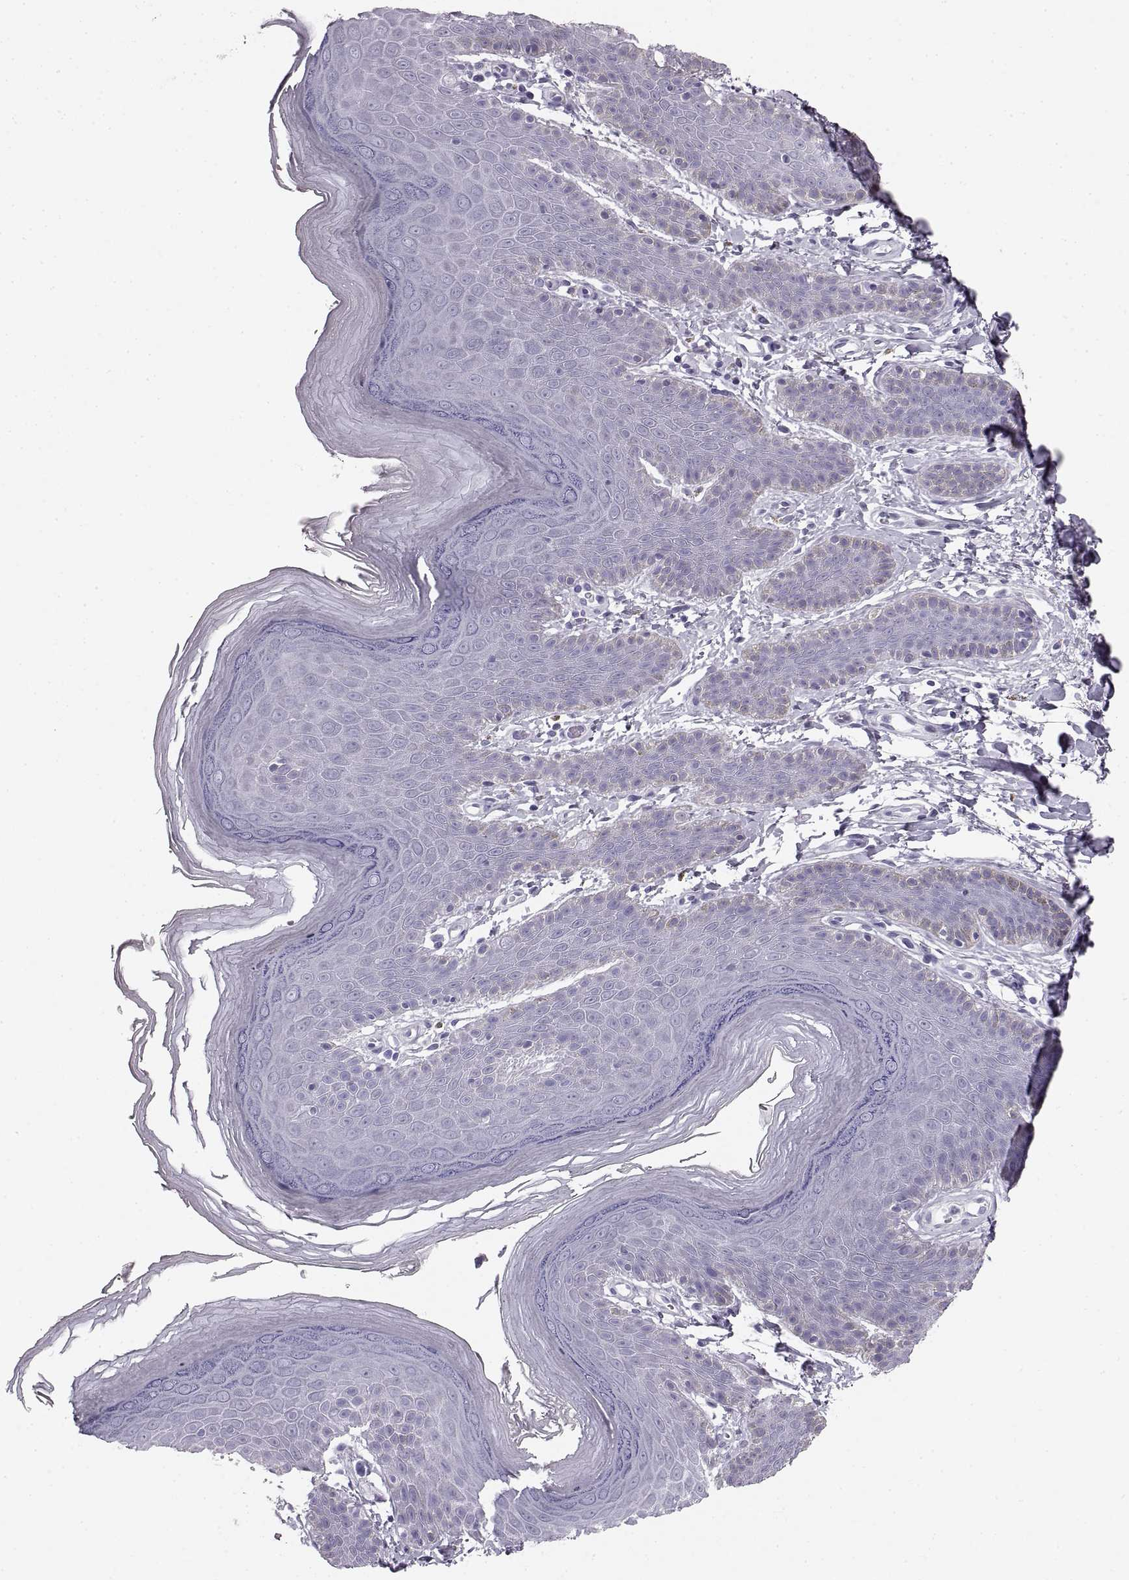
{"staining": {"intensity": "negative", "quantity": "none", "location": "none"}, "tissue": "skin", "cell_type": "Epidermal cells", "image_type": "normal", "snomed": [{"axis": "morphology", "description": "Normal tissue, NOS"}, {"axis": "topography", "description": "Anal"}], "caption": "Unremarkable skin was stained to show a protein in brown. There is no significant positivity in epidermal cells. (Brightfield microscopy of DAB (3,3'-diaminobenzidine) immunohistochemistry (IHC) at high magnification).", "gene": "CRYAA", "patient": {"sex": "male", "age": 53}}